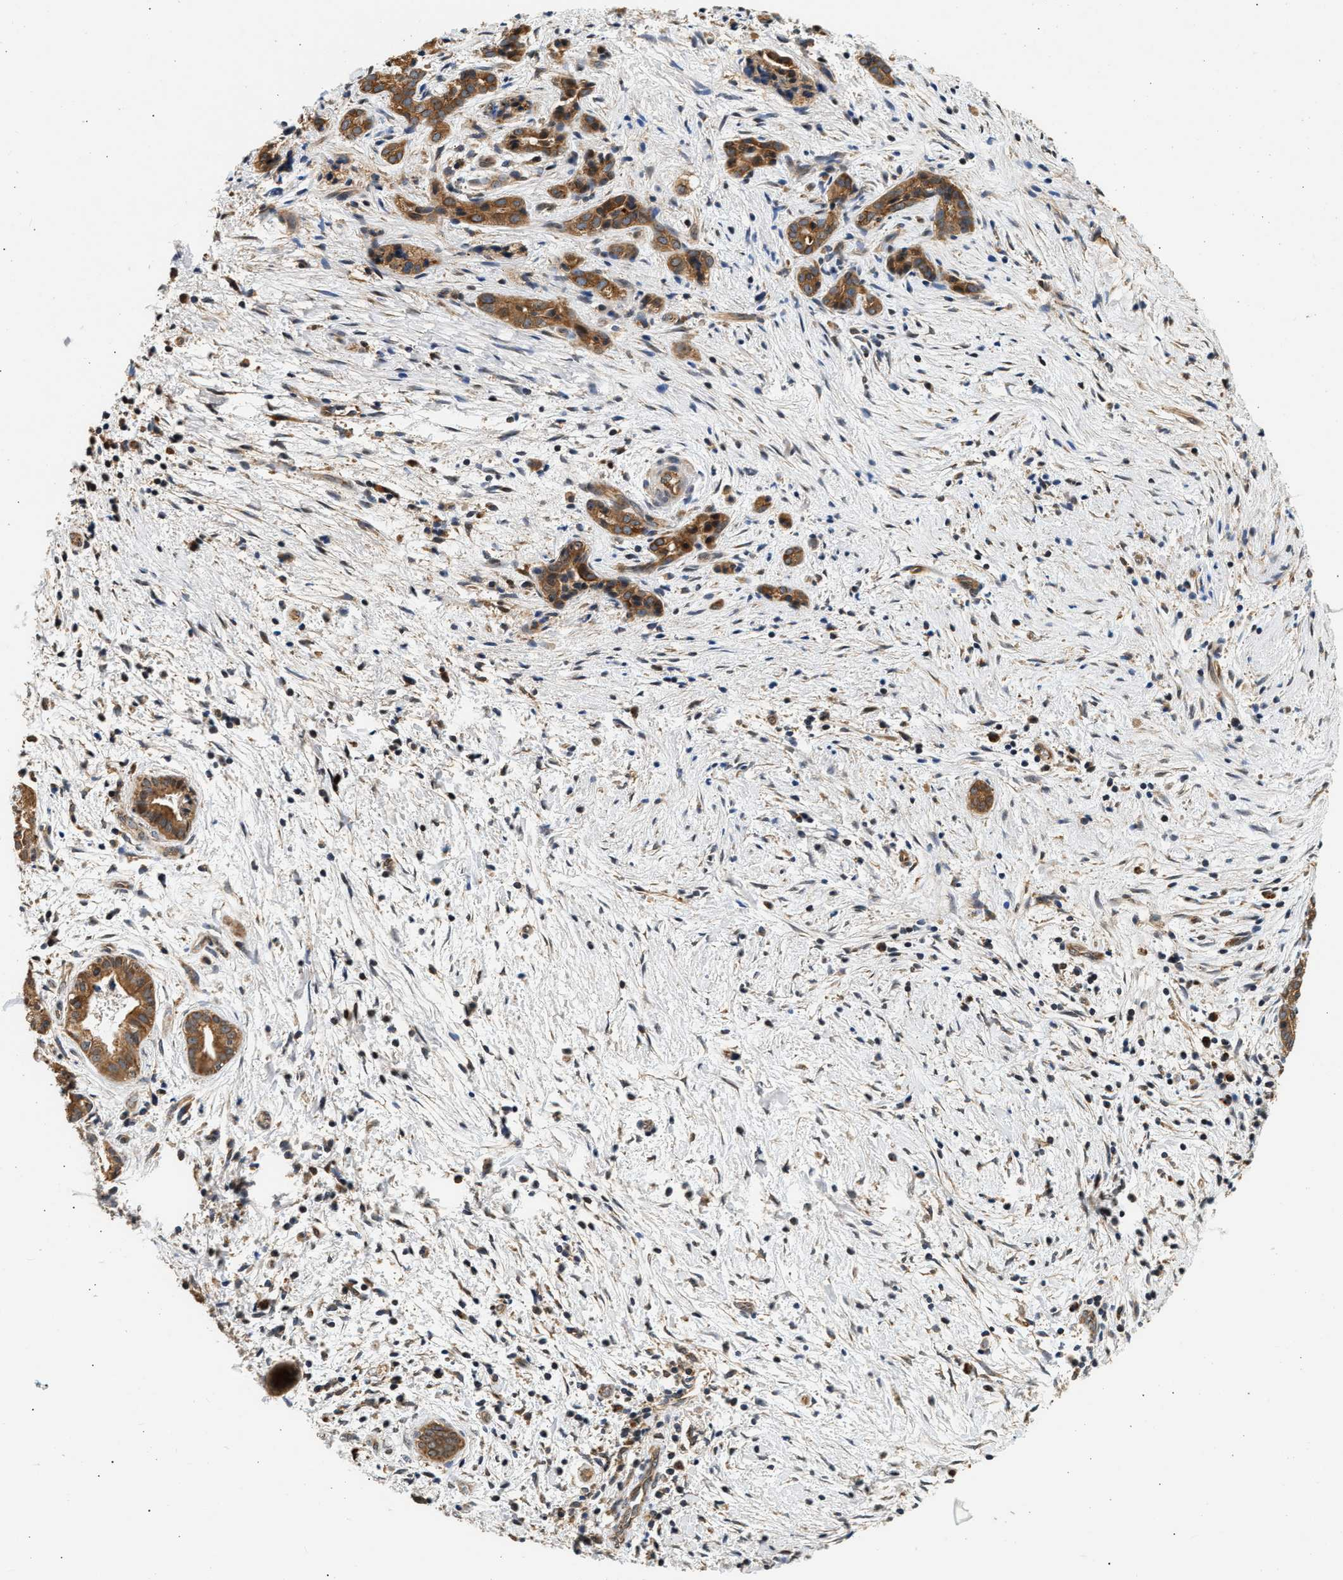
{"staining": {"intensity": "moderate", "quantity": ">75%", "location": "cytoplasmic/membranous"}, "tissue": "pancreatic cancer", "cell_type": "Tumor cells", "image_type": "cancer", "snomed": [{"axis": "morphology", "description": "Adenocarcinoma, NOS"}, {"axis": "topography", "description": "Pancreas"}], "caption": "Adenocarcinoma (pancreatic) tissue shows moderate cytoplasmic/membranous expression in about >75% of tumor cells, visualized by immunohistochemistry.", "gene": "DUSP14", "patient": {"sex": "female", "age": 70}}